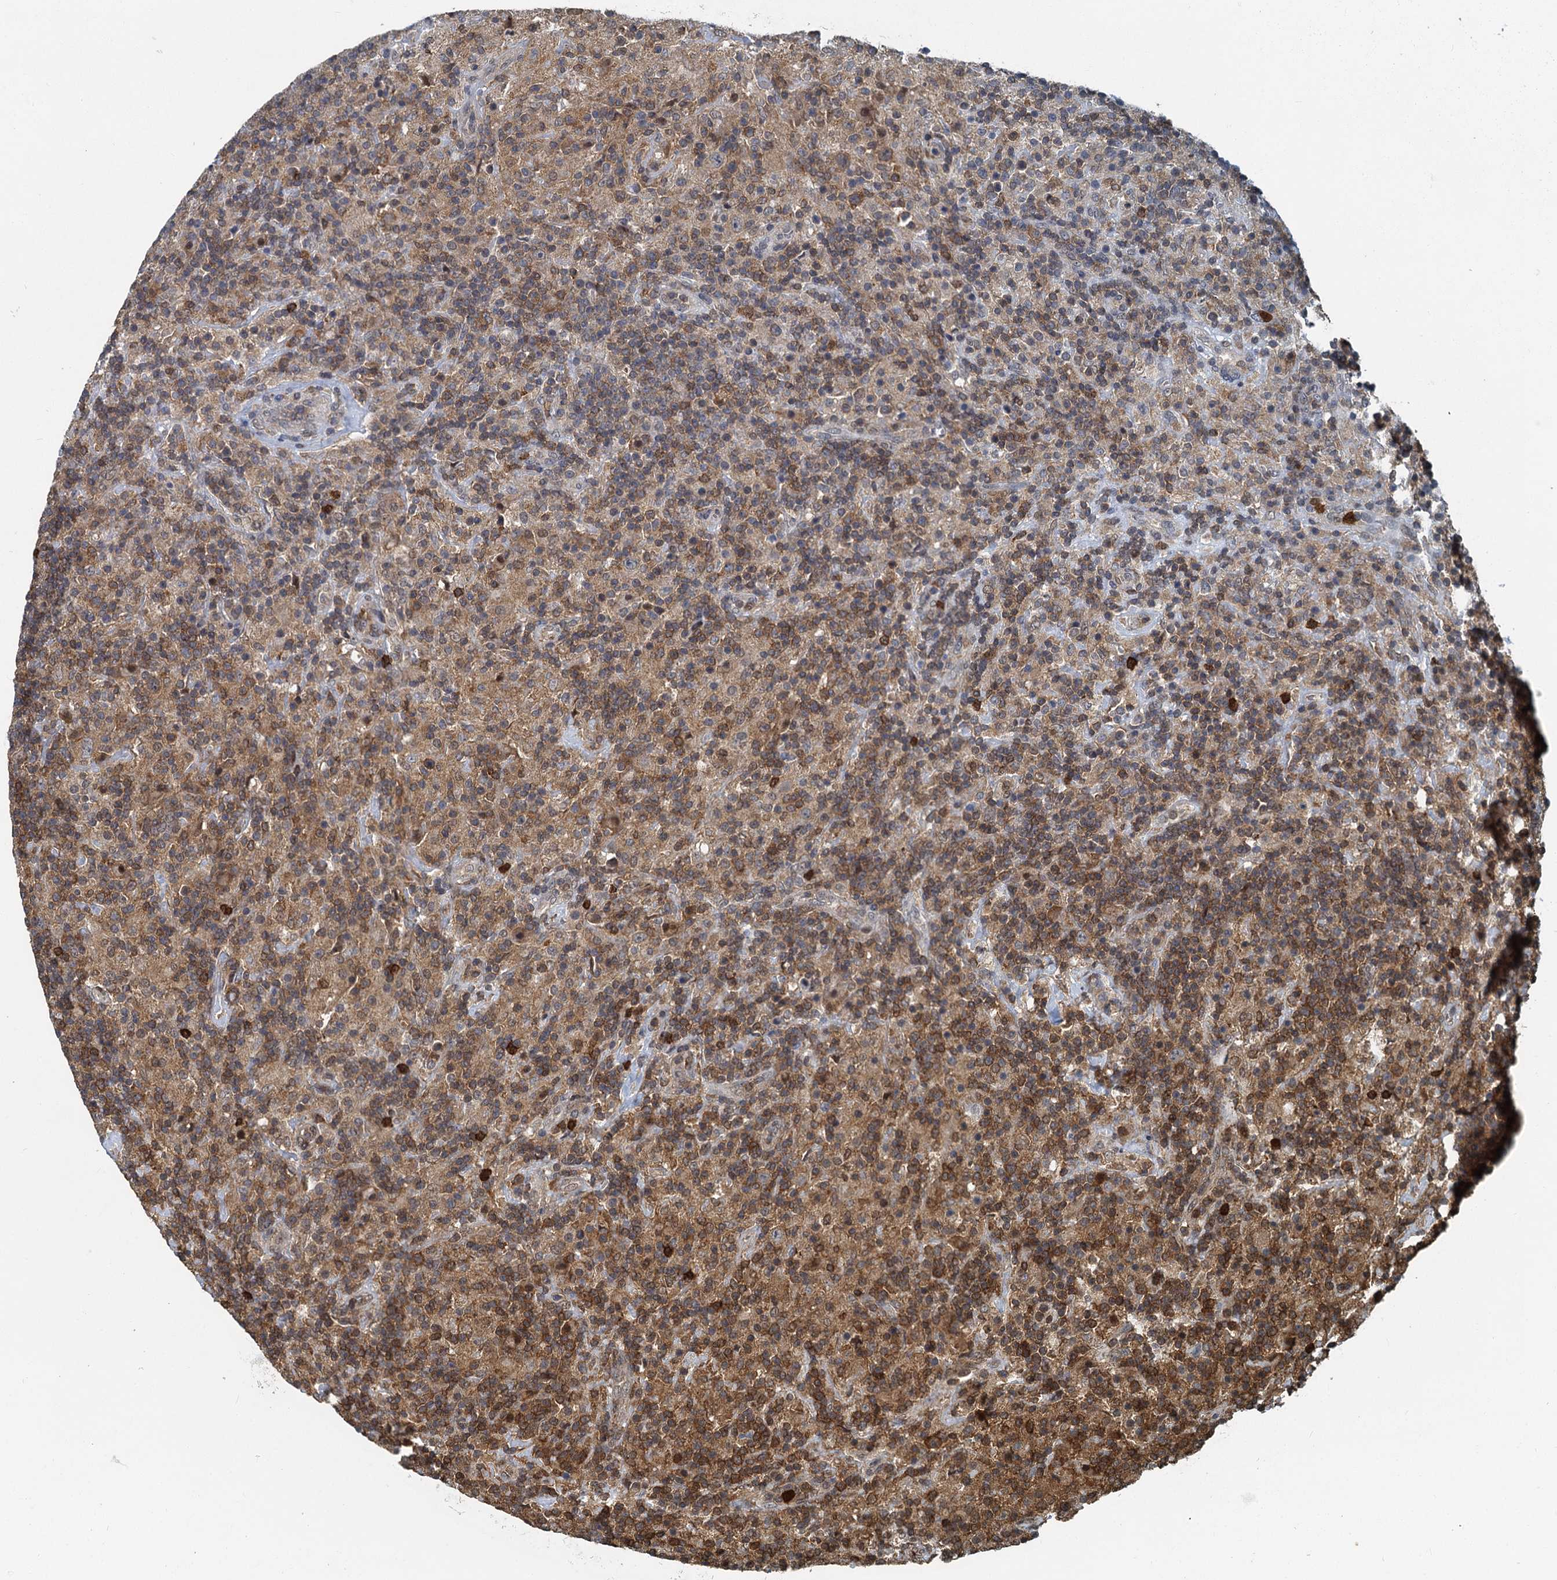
{"staining": {"intensity": "weak", "quantity": "25%-75%", "location": "cytoplasmic/membranous"}, "tissue": "lymphoma", "cell_type": "Tumor cells", "image_type": "cancer", "snomed": [{"axis": "morphology", "description": "Hodgkin's disease, NOS"}, {"axis": "topography", "description": "Lymph node"}], "caption": "Tumor cells display low levels of weak cytoplasmic/membranous positivity in approximately 25%-75% of cells in human Hodgkin's disease.", "gene": "GPI", "patient": {"sex": "male", "age": 70}}